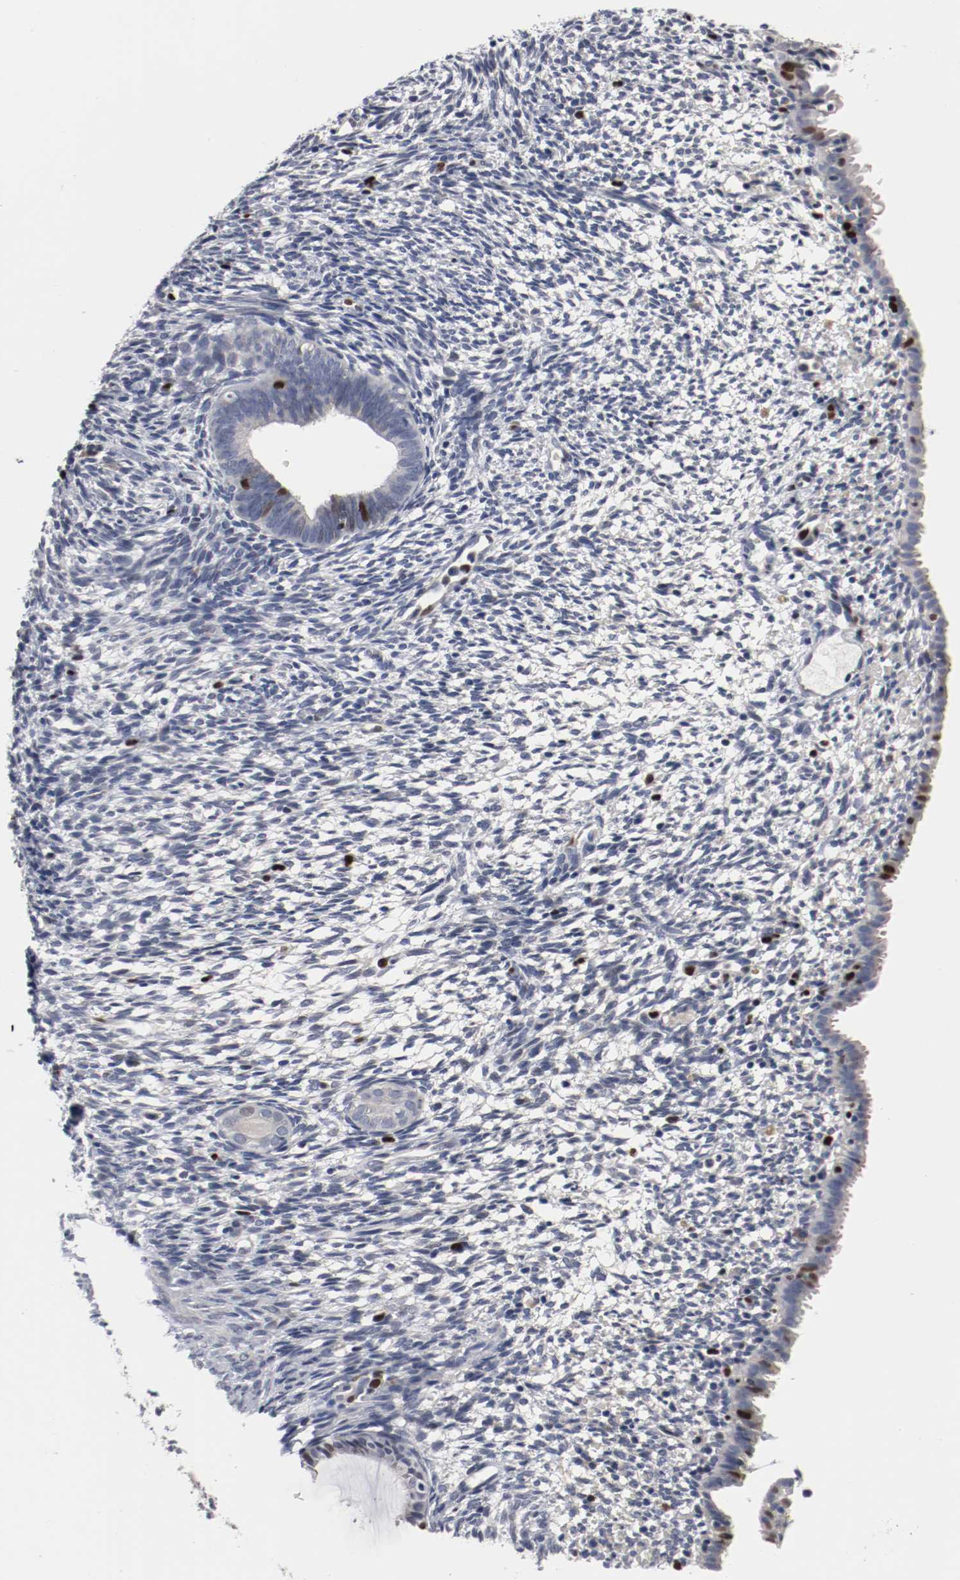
{"staining": {"intensity": "negative", "quantity": "none", "location": "none"}, "tissue": "endometrium", "cell_type": "Cells in endometrial stroma", "image_type": "normal", "snomed": [{"axis": "morphology", "description": "Normal tissue, NOS"}, {"axis": "morphology", "description": "Atrophy, NOS"}, {"axis": "topography", "description": "Uterus"}, {"axis": "topography", "description": "Endometrium"}], "caption": "This is an immunohistochemistry micrograph of benign endometrium. There is no expression in cells in endometrial stroma.", "gene": "MCM6", "patient": {"sex": "female", "age": 68}}